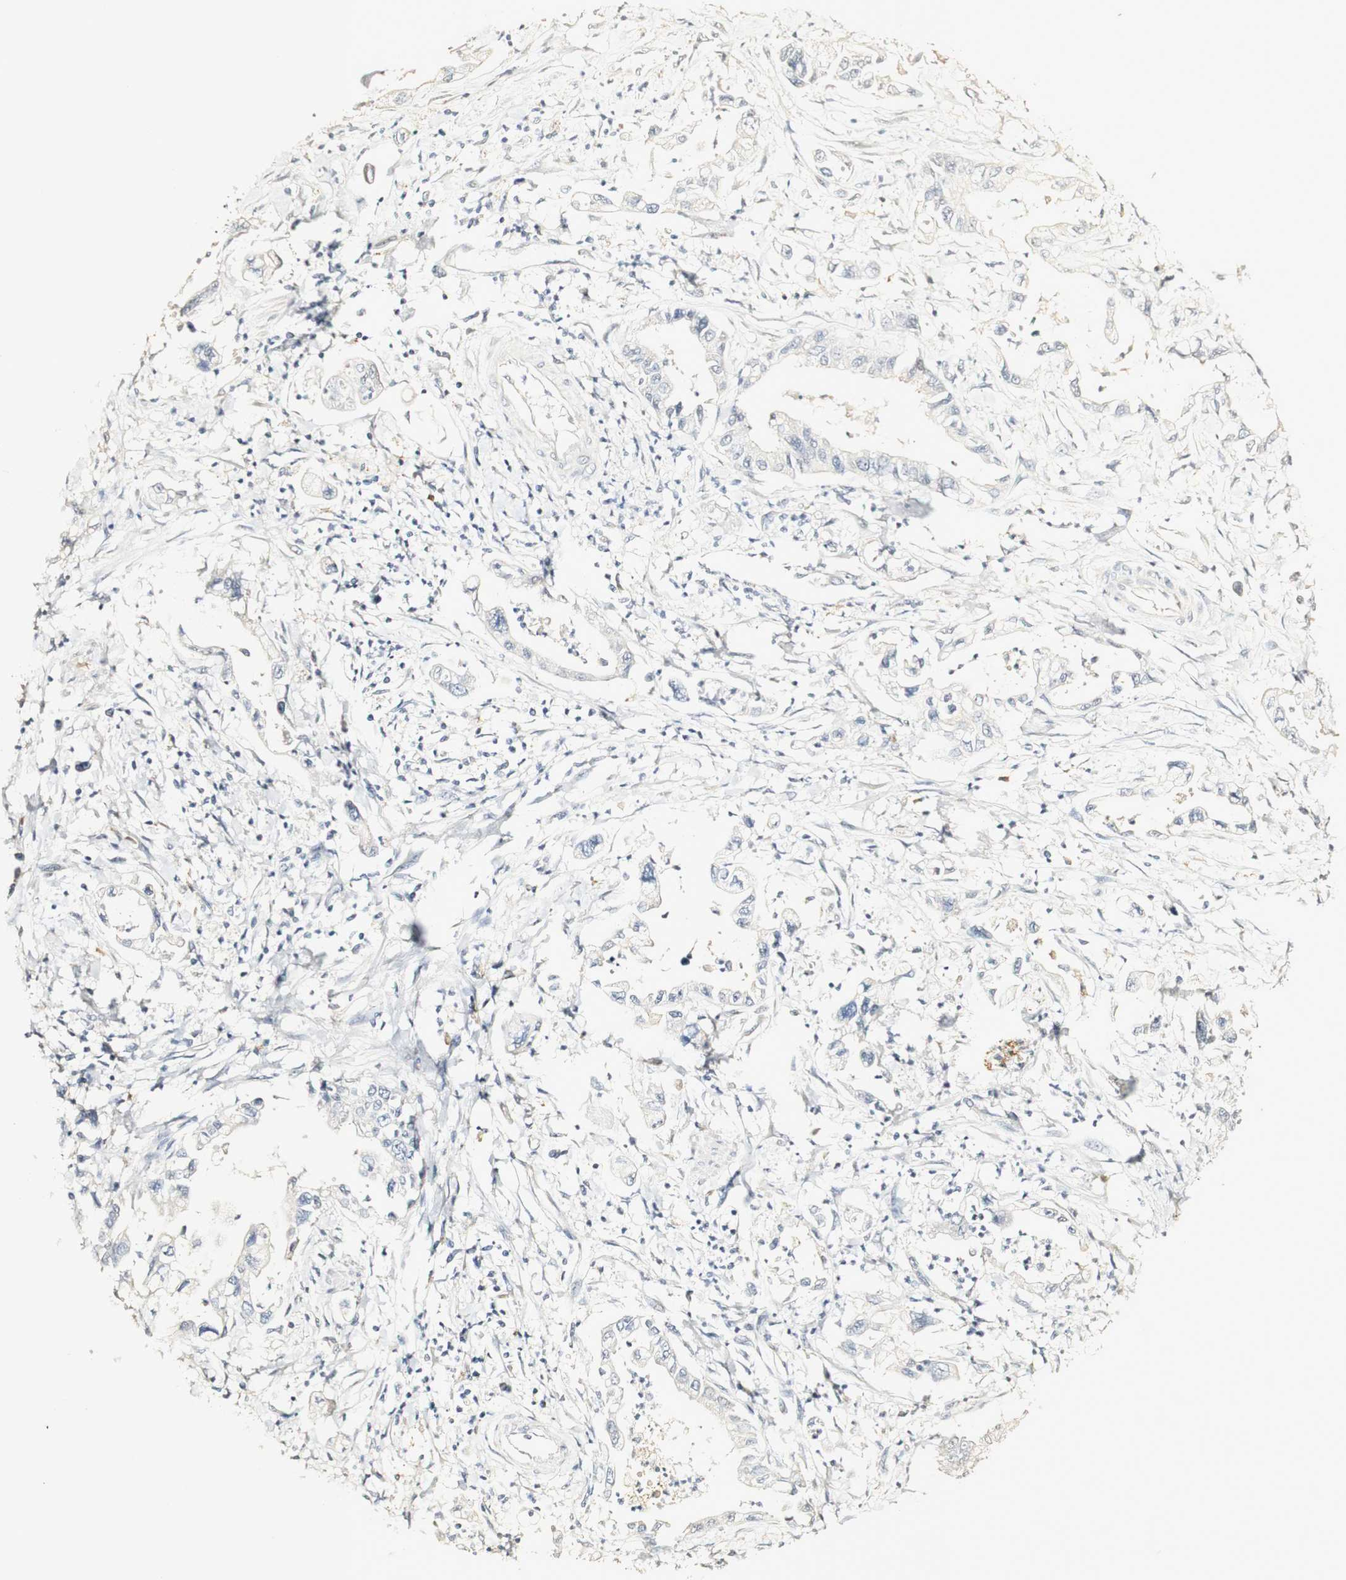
{"staining": {"intensity": "negative", "quantity": "none", "location": "none"}, "tissue": "pancreatic cancer", "cell_type": "Tumor cells", "image_type": "cancer", "snomed": [{"axis": "morphology", "description": "Adenocarcinoma, NOS"}, {"axis": "topography", "description": "Pancreas"}], "caption": "High power microscopy photomicrograph of an immunohistochemistry photomicrograph of pancreatic cancer, revealing no significant positivity in tumor cells.", "gene": "SYT7", "patient": {"sex": "male", "age": 56}}